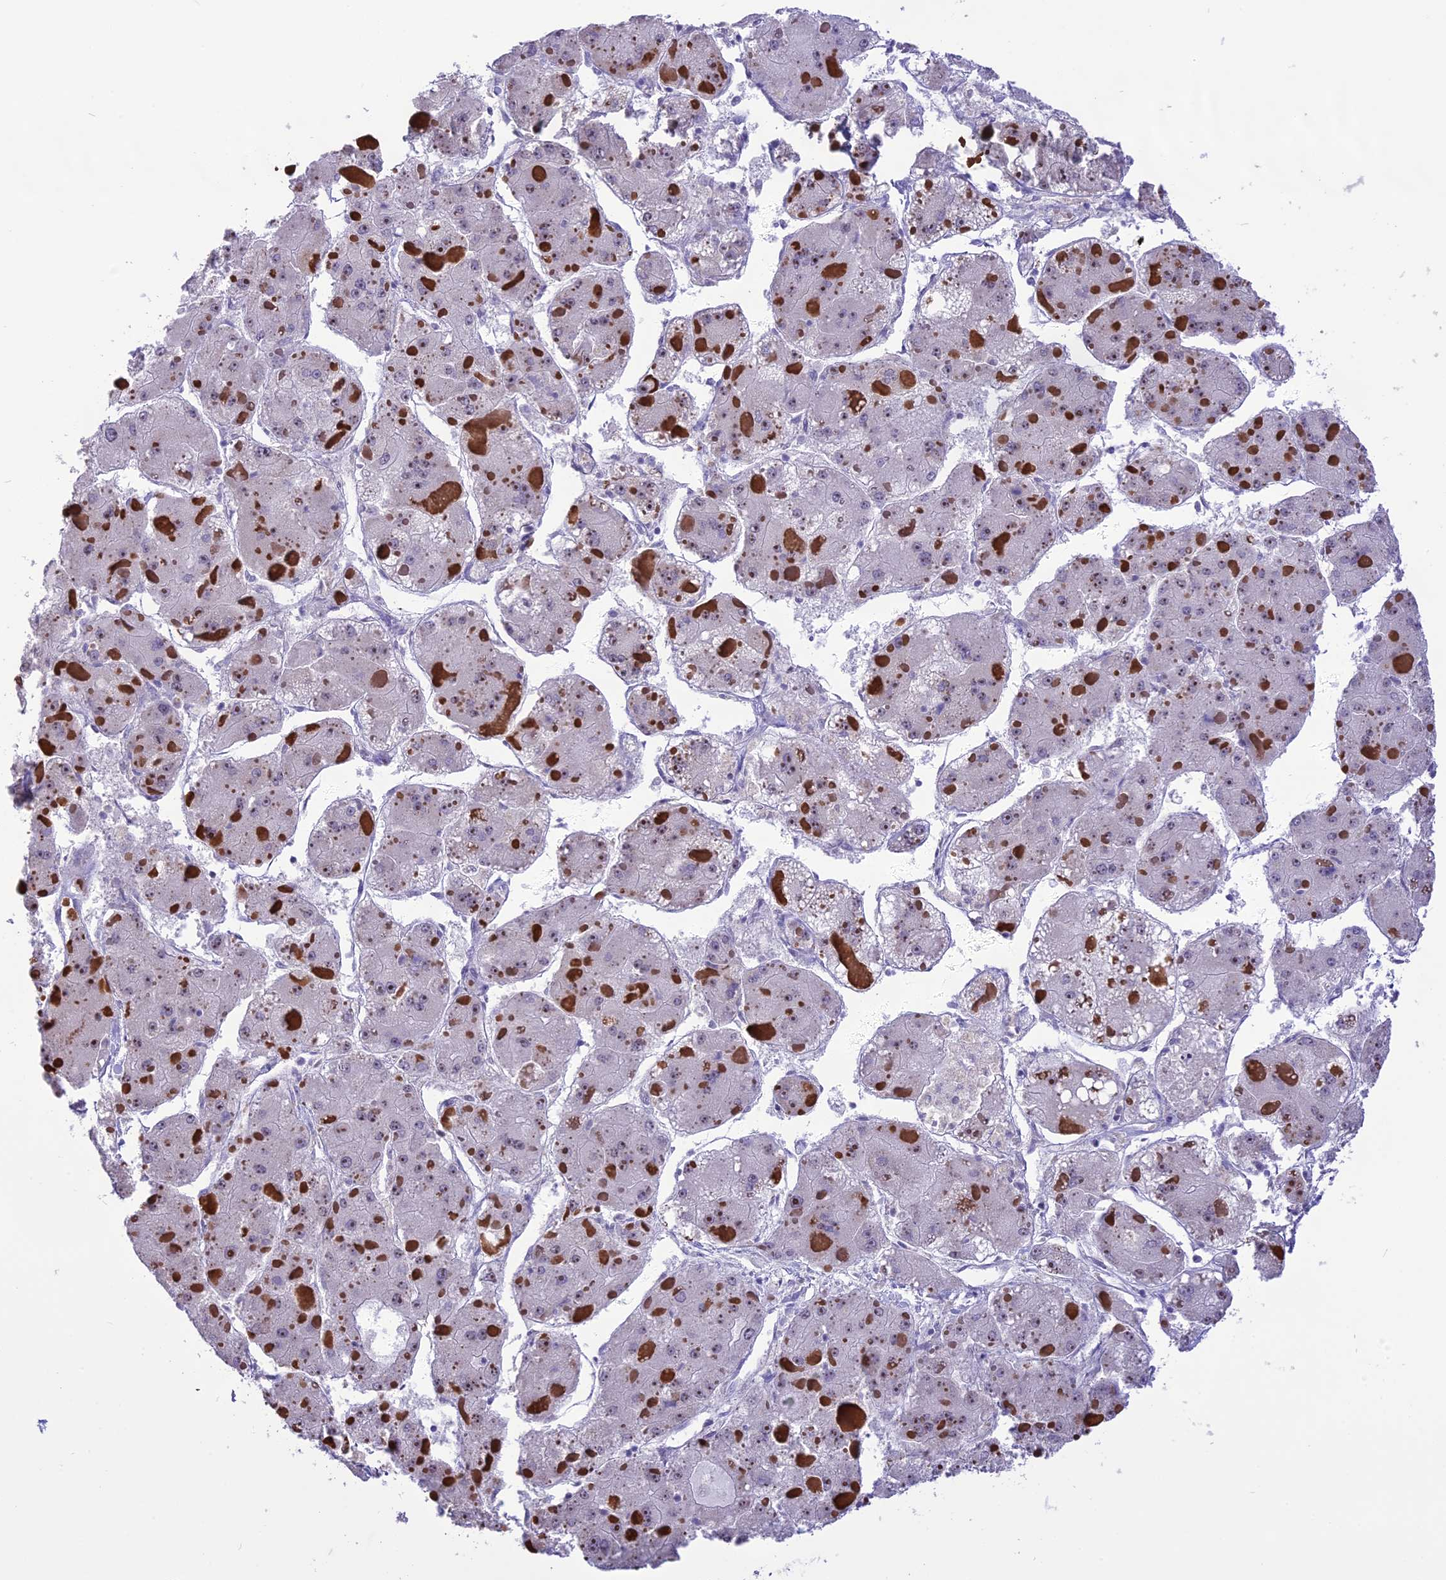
{"staining": {"intensity": "moderate", "quantity": "<25%", "location": "nuclear"}, "tissue": "liver cancer", "cell_type": "Tumor cells", "image_type": "cancer", "snomed": [{"axis": "morphology", "description": "Carcinoma, Hepatocellular, NOS"}, {"axis": "topography", "description": "Liver"}], "caption": "This micrograph reveals immunohistochemistry staining of liver cancer (hepatocellular carcinoma), with low moderate nuclear expression in approximately <25% of tumor cells.", "gene": "CMSS1", "patient": {"sex": "female", "age": 73}}